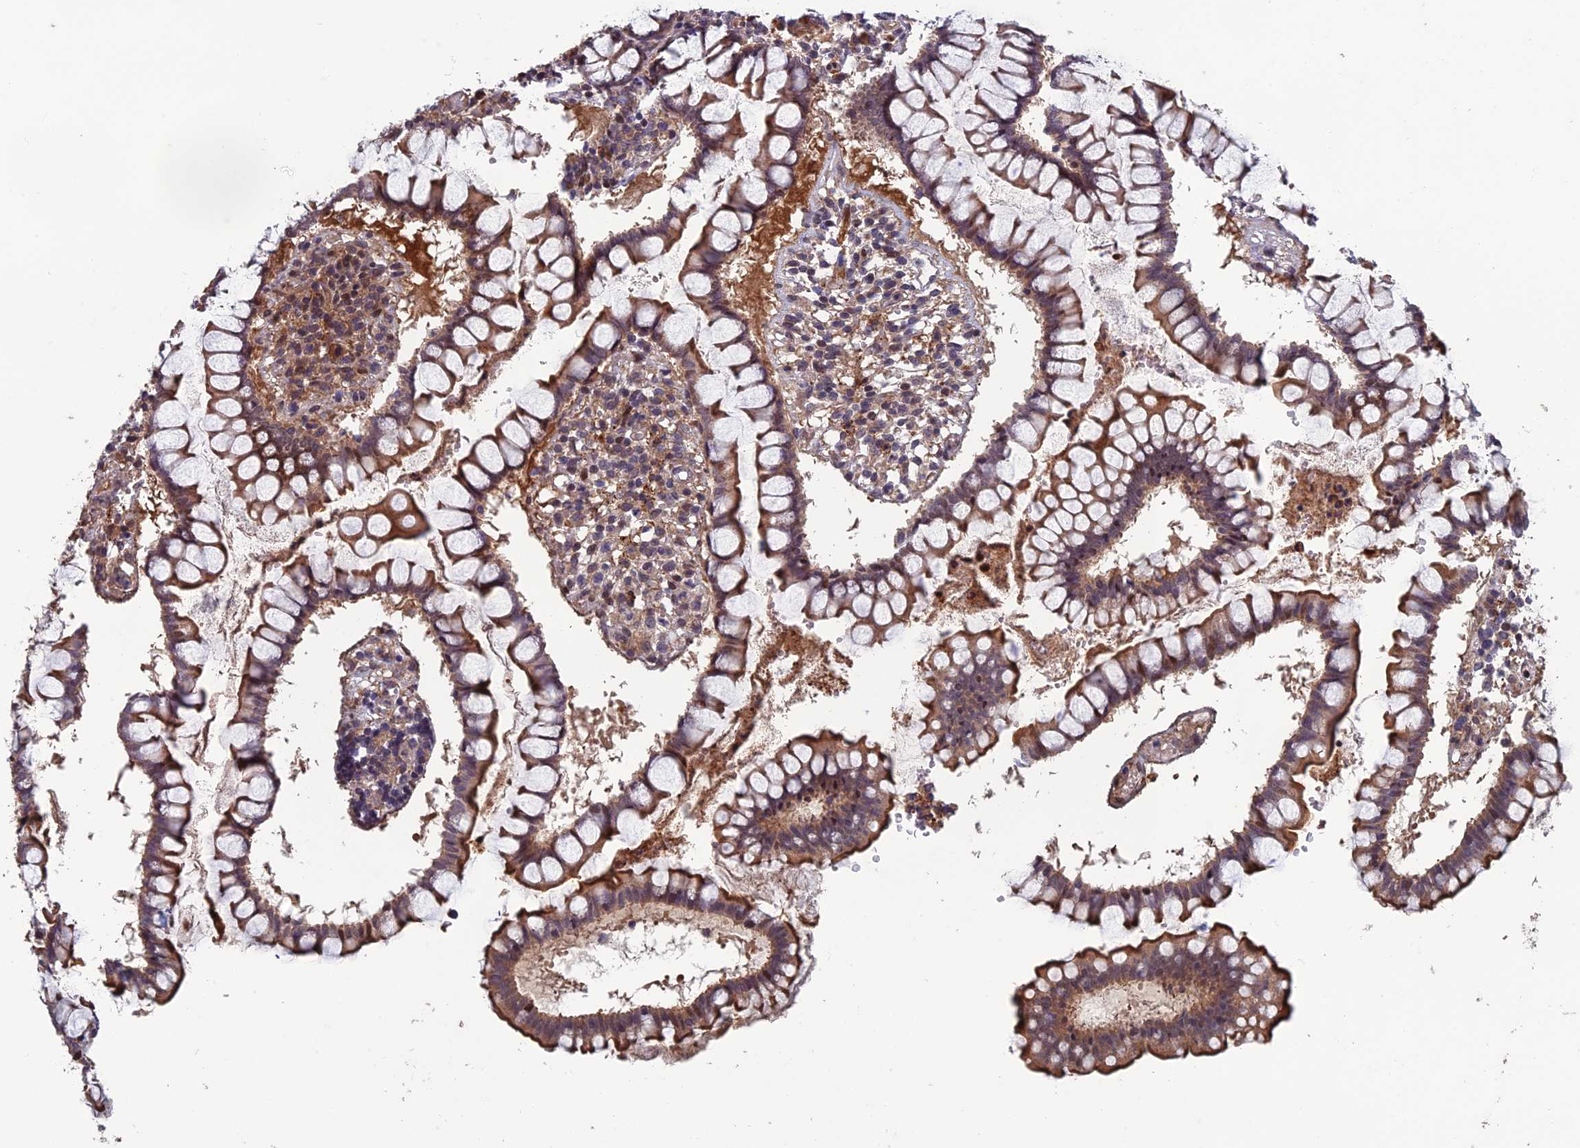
{"staining": {"intensity": "moderate", "quantity": ">75%", "location": "cytoplasmic/membranous"}, "tissue": "colon", "cell_type": "Endothelial cells", "image_type": "normal", "snomed": [{"axis": "morphology", "description": "Normal tissue, NOS"}, {"axis": "morphology", "description": "Adenocarcinoma, NOS"}, {"axis": "topography", "description": "Colon"}], "caption": "Endothelial cells demonstrate medium levels of moderate cytoplasmic/membranous positivity in about >75% of cells in benign colon.", "gene": "CCDC183", "patient": {"sex": "female", "age": 55}}